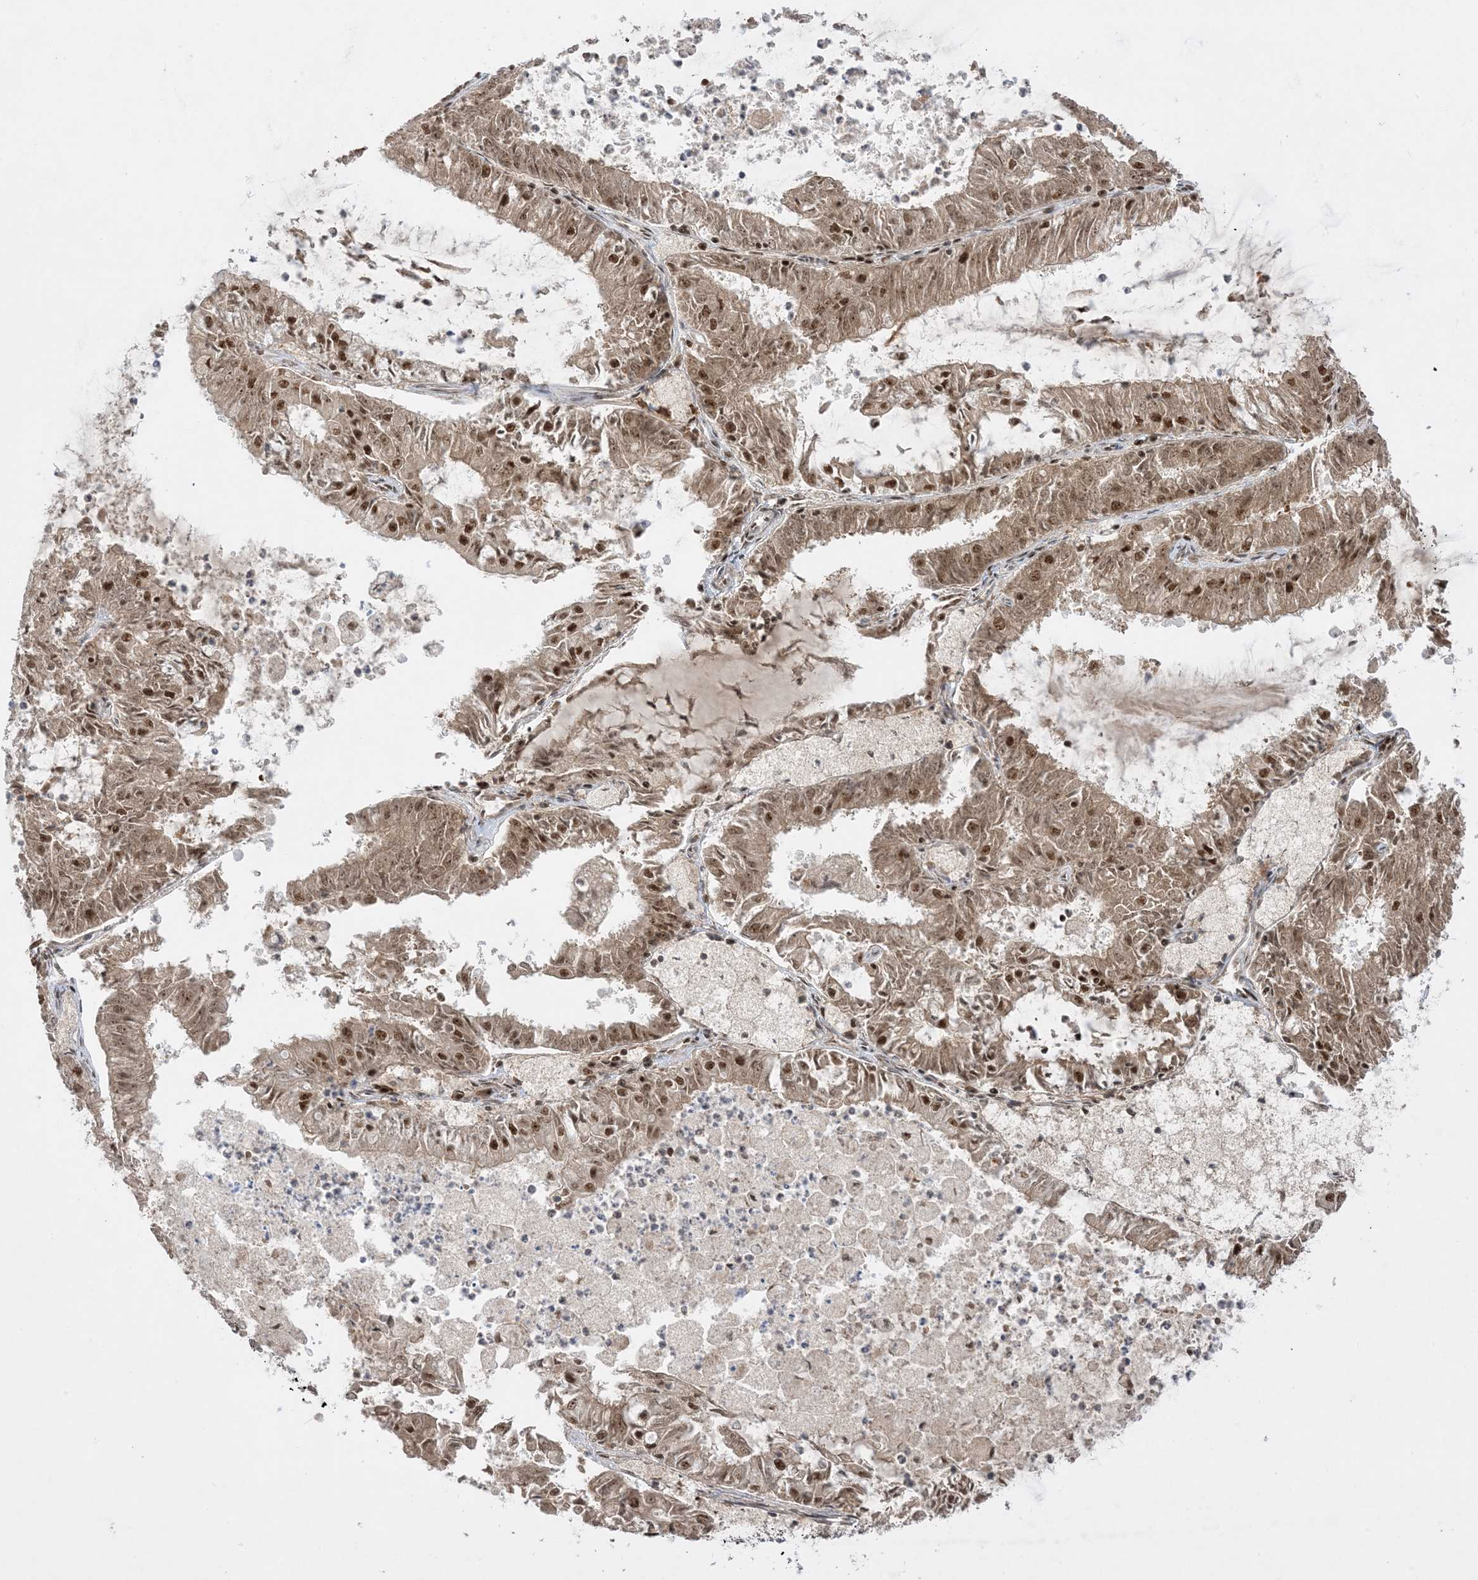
{"staining": {"intensity": "strong", "quantity": ">75%", "location": "cytoplasmic/membranous,nuclear"}, "tissue": "endometrial cancer", "cell_type": "Tumor cells", "image_type": "cancer", "snomed": [{"axis": "morphology", "description": "Adenocarcinoma, NOS"}, {"axis": "topography", "description": "Endometrium"}], "caption": "Endometrial cancer (adenocarcinoma) was stained to show a protein in brown. There is high levels of strong cytoplasmic/membranous and nuclear positivity in approximately >75% of tumor cells.", "gene": "PPIL2", "patient": {"sex": "female", "age": 57}}